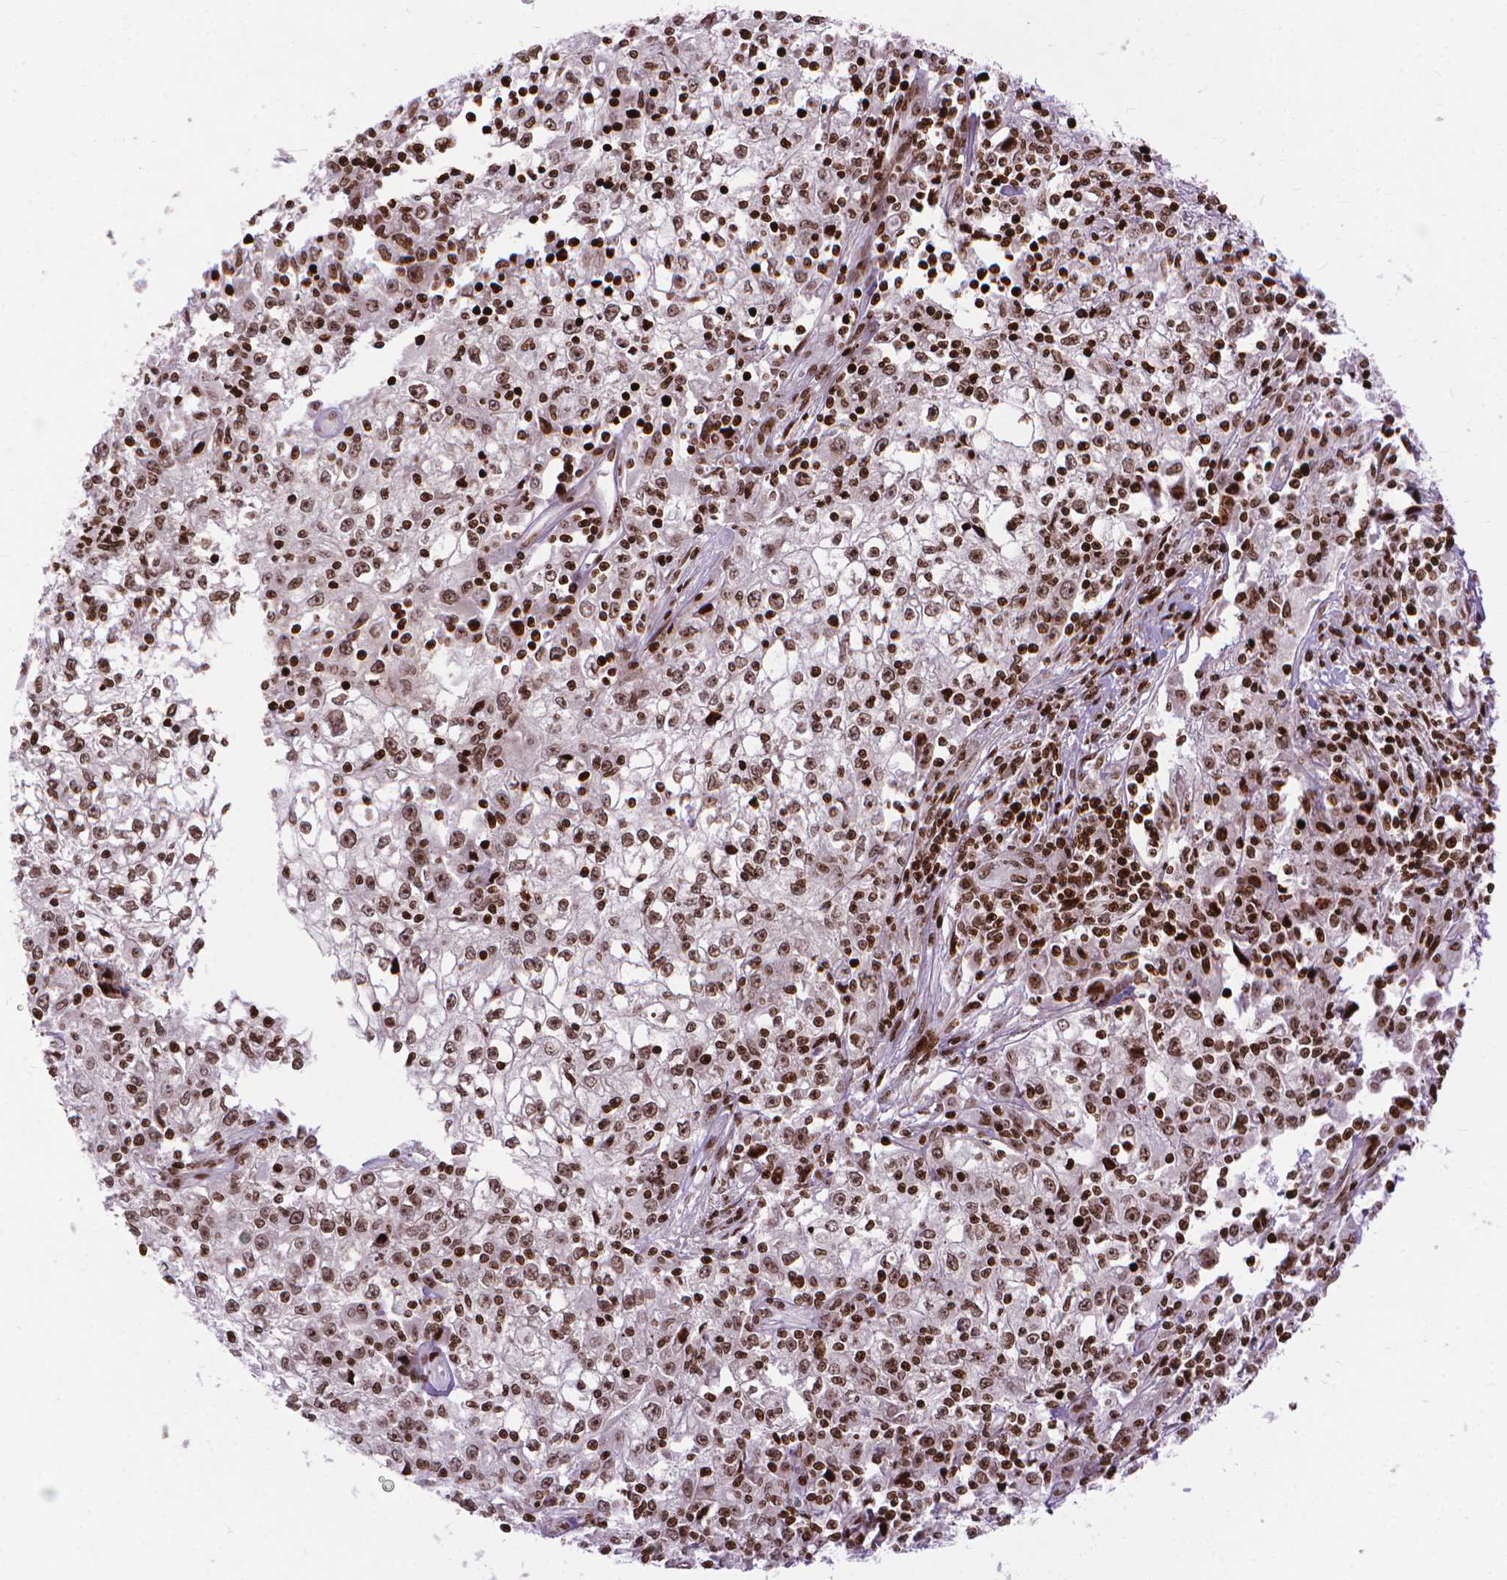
{"staining": {"intensity": "moderate", "quantity": ">75%", "location": "nuclear"}, "tissue": "cervical cancer", "cell_type": "Tumor cells", "image_type": "cancer", "snomed": [{"axis": "morphology", "description": "Squamous cell carcinoma, NOS"}, {"axis": "topography", "description": "Cervix"}], "caption": "Tumor cells demonstrate medium levels of moderate nuclear expression in about >75% of cells in cervical cancer (squamous cell carcinoma).", "gene": "AMER1", "patient": {"sex": "female", "age": 85}}